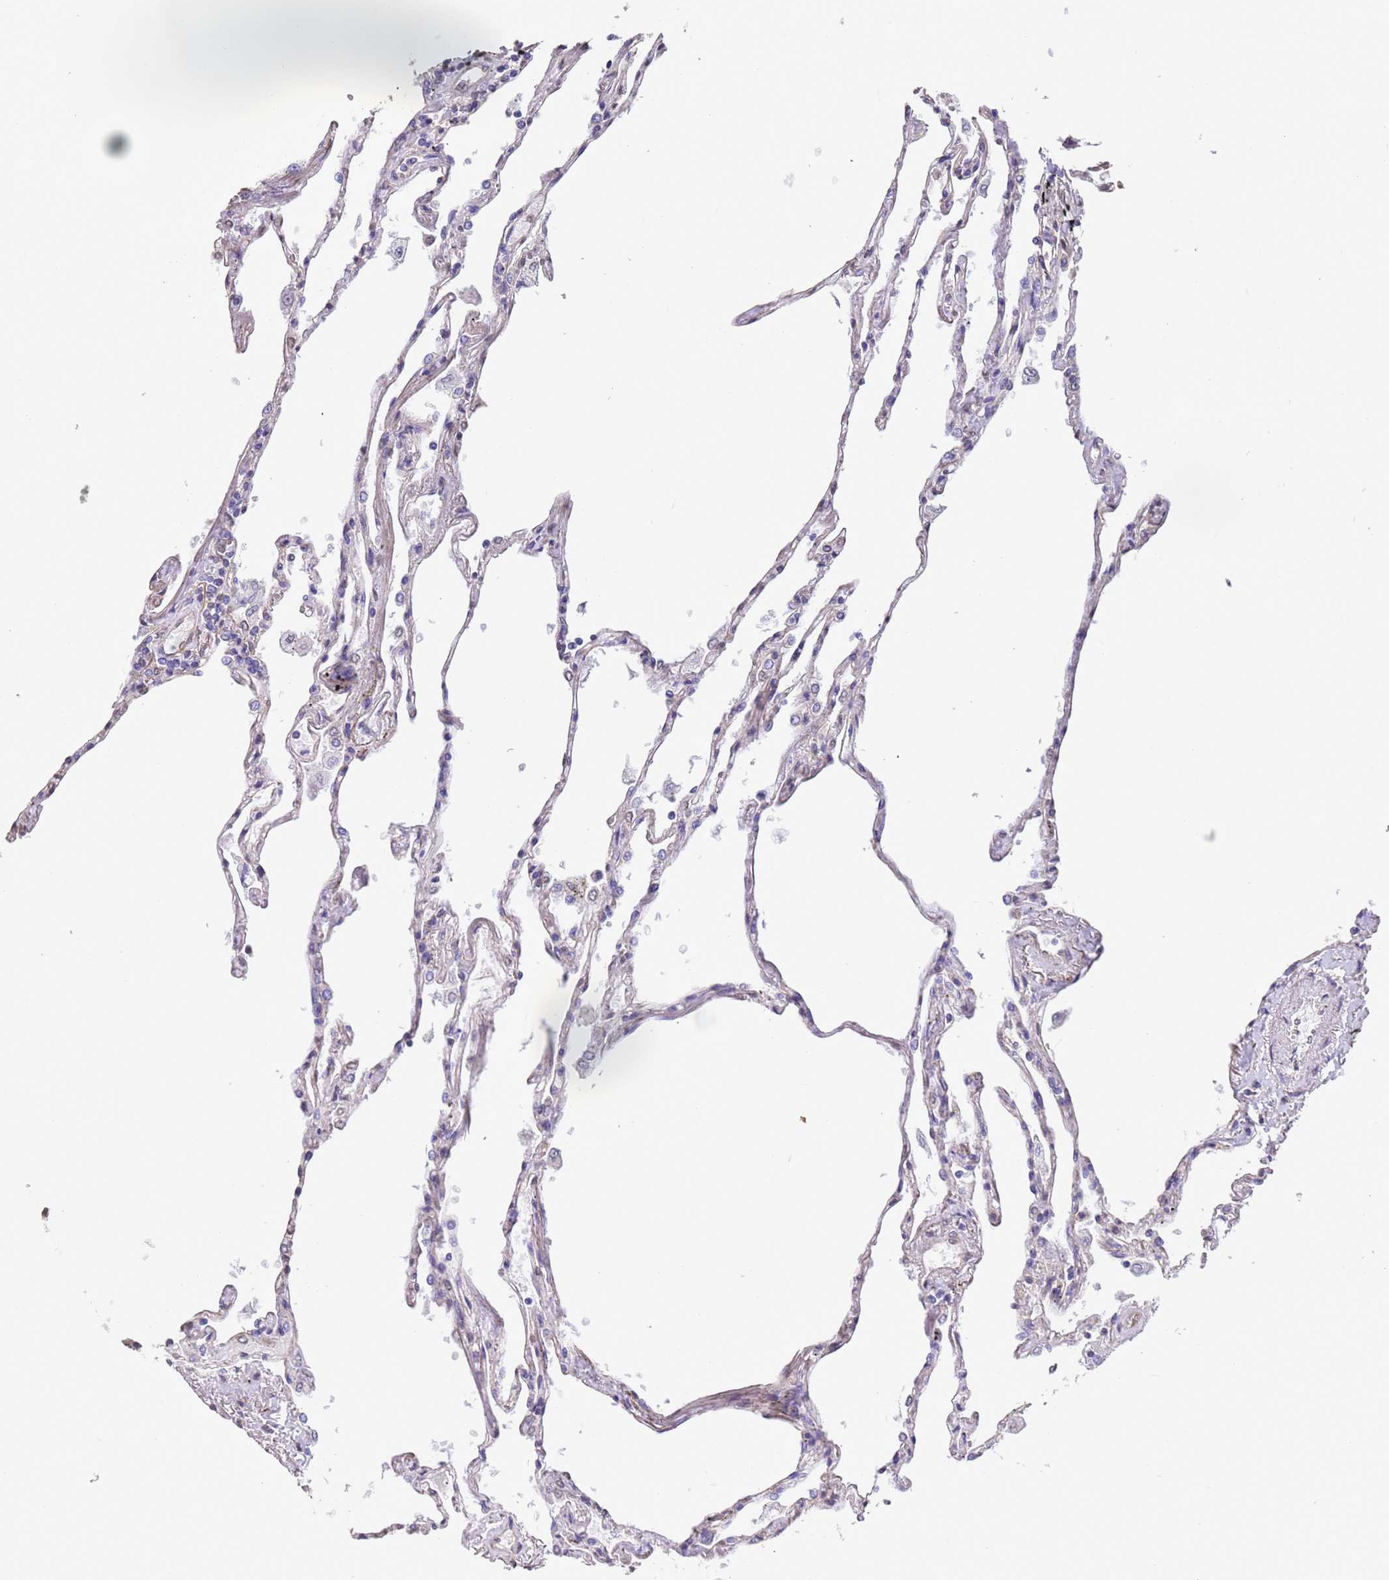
{"staining": {"intensity": "moderate", "quantity": "25%-75%", "location": "cytoplasmic/membranous,nuclear"}, "tissue": "lung", "cell_type": "Alveolar cells", "image_type": "normal", "snomed": [{"axis": "morphology", "description": "Normal tissue, NOS"}, {"axis": "topography", "description": "Lung"}], "caption": "Lung stained with immunohistochemistry displays moderate cytoplasmic/membranous,nuclear expression in about 25%-75% of alveolar cells. Immunohistochemistry (ihc) stains the protein of interest in brown and the nuclei are stained blue.", "gene": "NPHP1", "patient": {"sex": "female", "age": 67}}